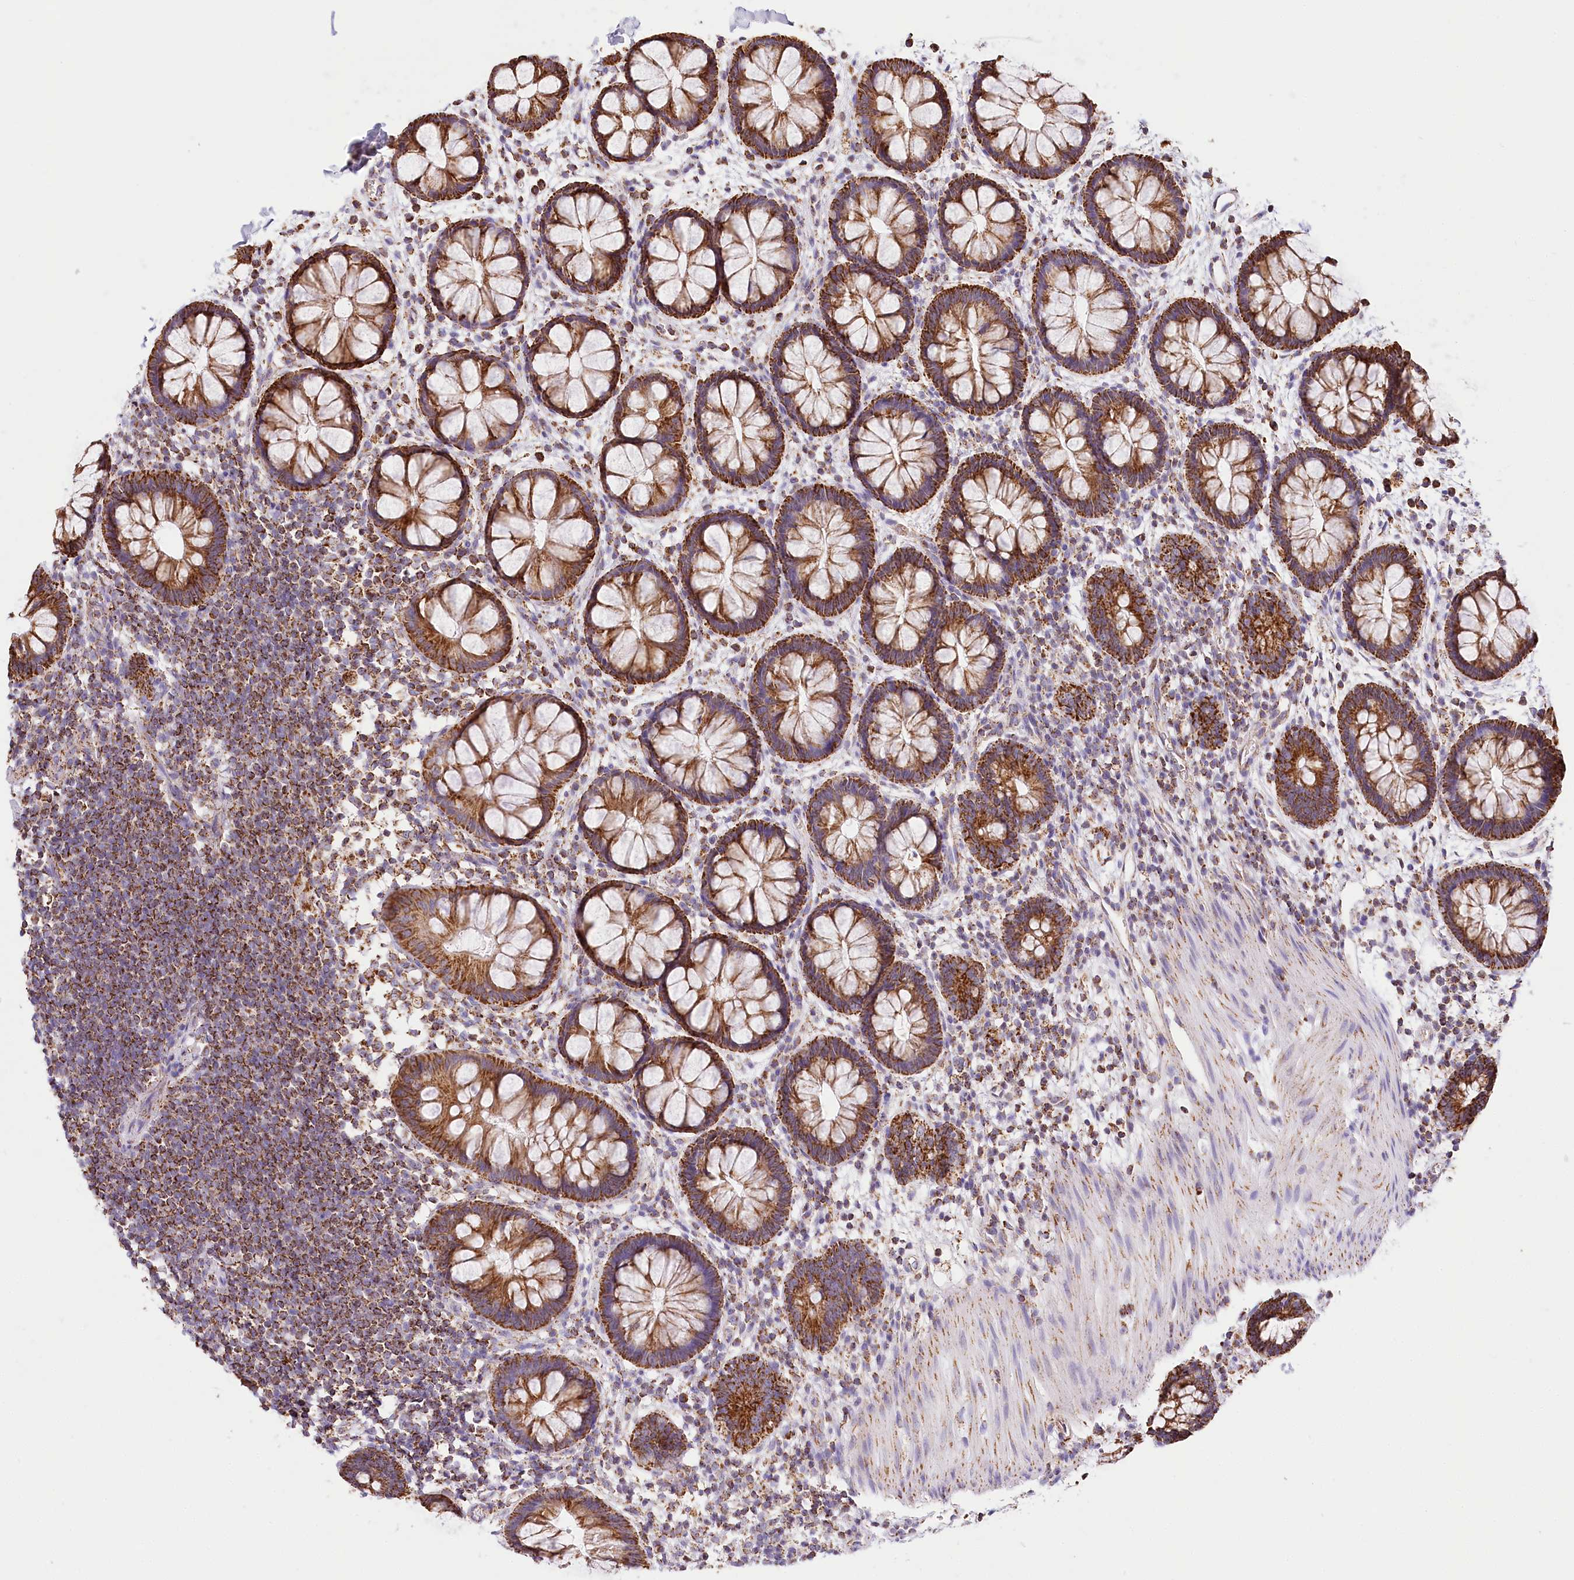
{"staining": {"intensity": "strong", "quantity": ">75%", "location": "cytoplasmic/membranous"}, "tissue": "rectum", "cell_type": "Glandular cells", "image_type": "normal", "snomed": [{"axis": "morphology", "description": "Normal tissue, NOS"}, {"axis": "topography", "description": "Rectum"}], "caption": "Immunohistochemistry (IHC) (DAB (3,3'-diaminobenzidine)) staining of benign rectum exhibits strong cytoplasmic/membranous protein staining in approximately >75% of glandular cells.", "gene": "LSS", "patient": {"sex": "female", "age": 24}}